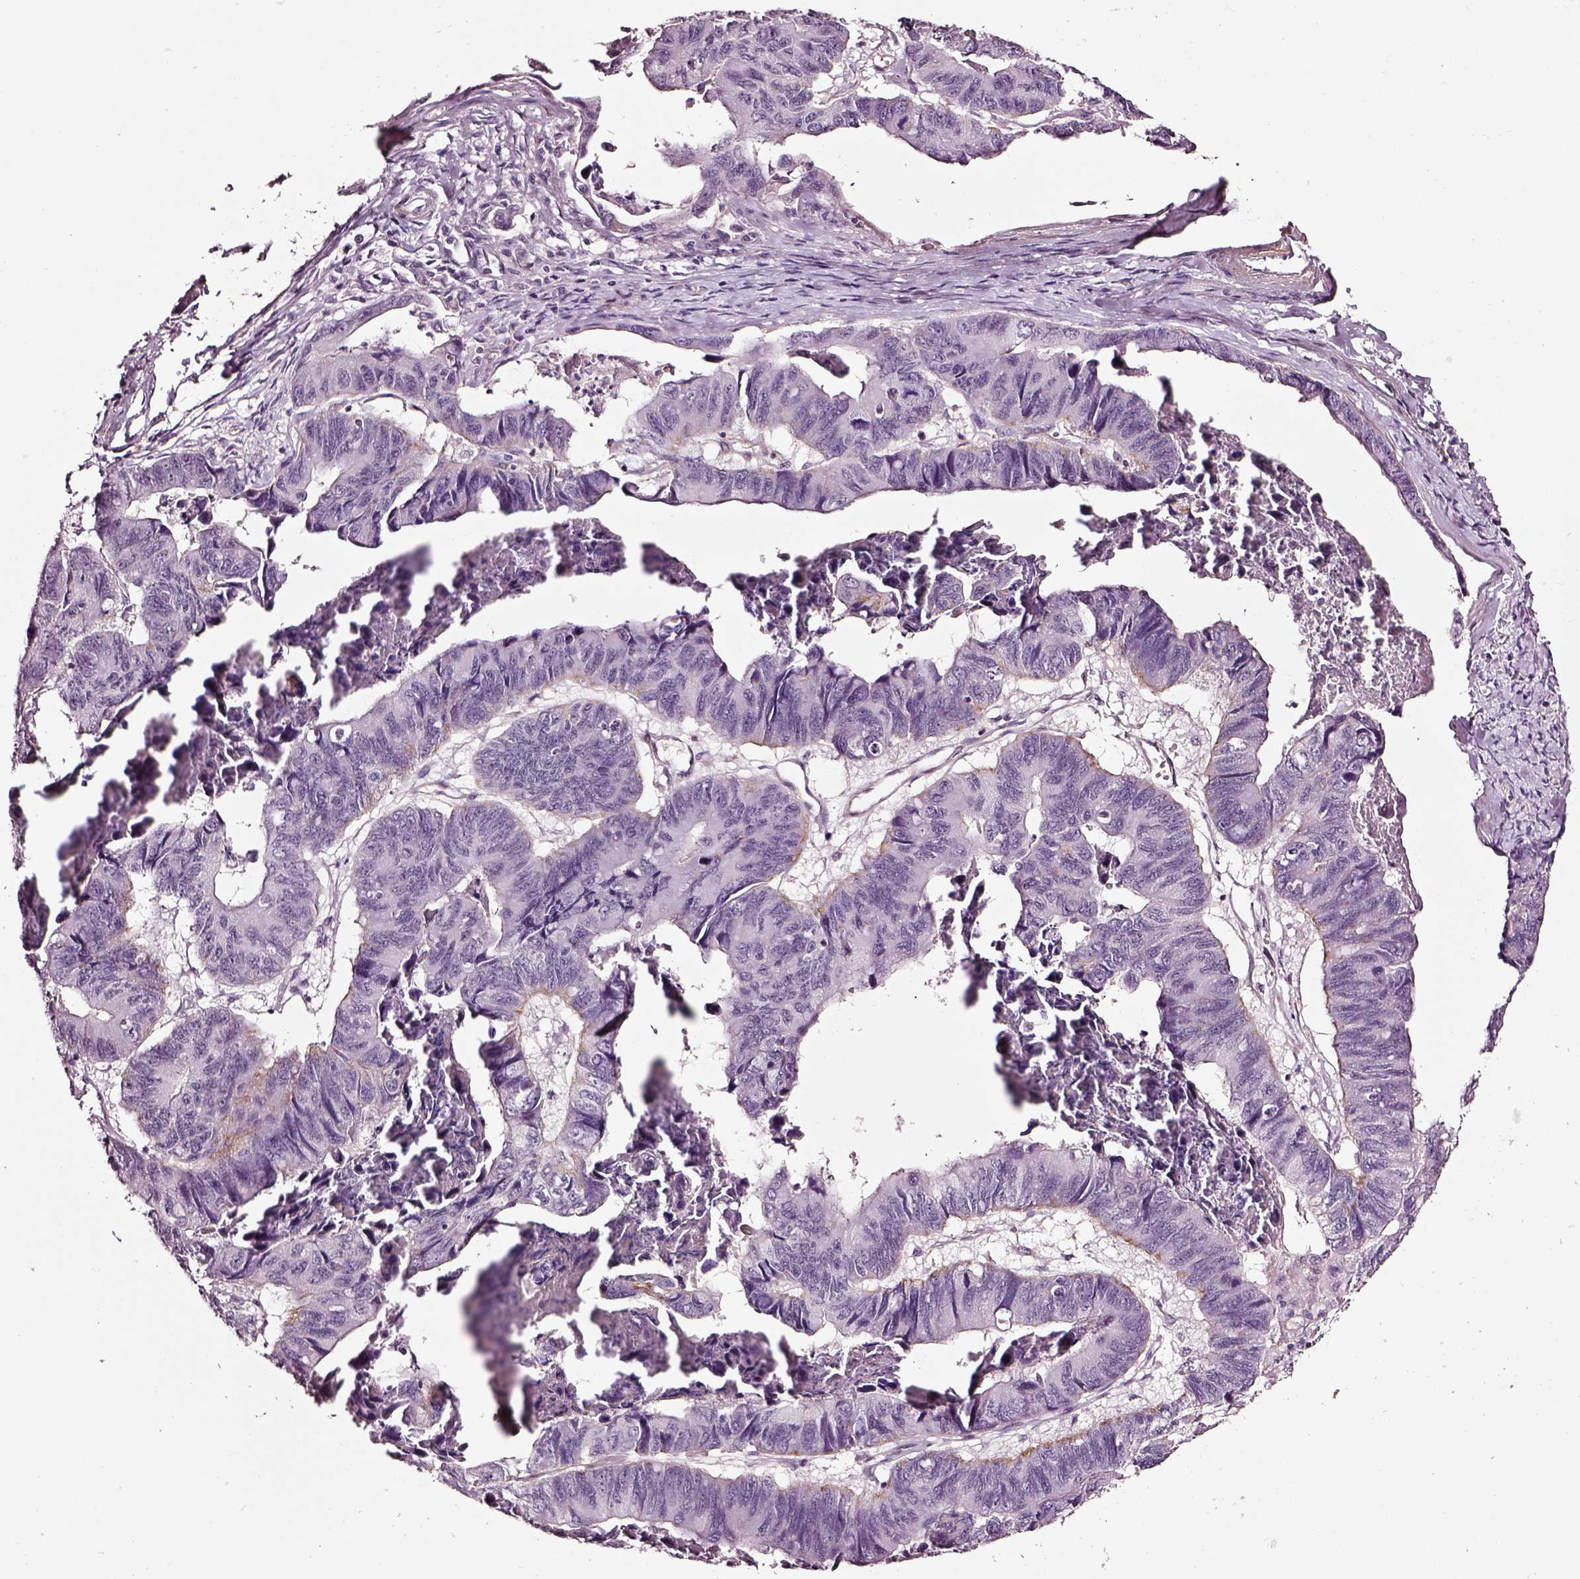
{"staining": {"intensity": "negative", "quantity": "none", "location": "none"}, "tissue": "stomach cancer", "cell_type": "Tumor cells", "image_type": "cancer", "snomed": [{"axis": "morphology", "description": "Adenocarcinoma, NOS"}, {"axis": "topography", "description": "Stomach, lower"}], "caption": "An image of human stomach adenocarcinoma is negative for staining in tumor cells. Brightfield microscopy of immunohistochemistry (IHC) stained with DAB (brown) and hematoxylin (blue), captured at high magnification.", "gene": "SOX10", "patient": {"sex": "male", "age": 77}}